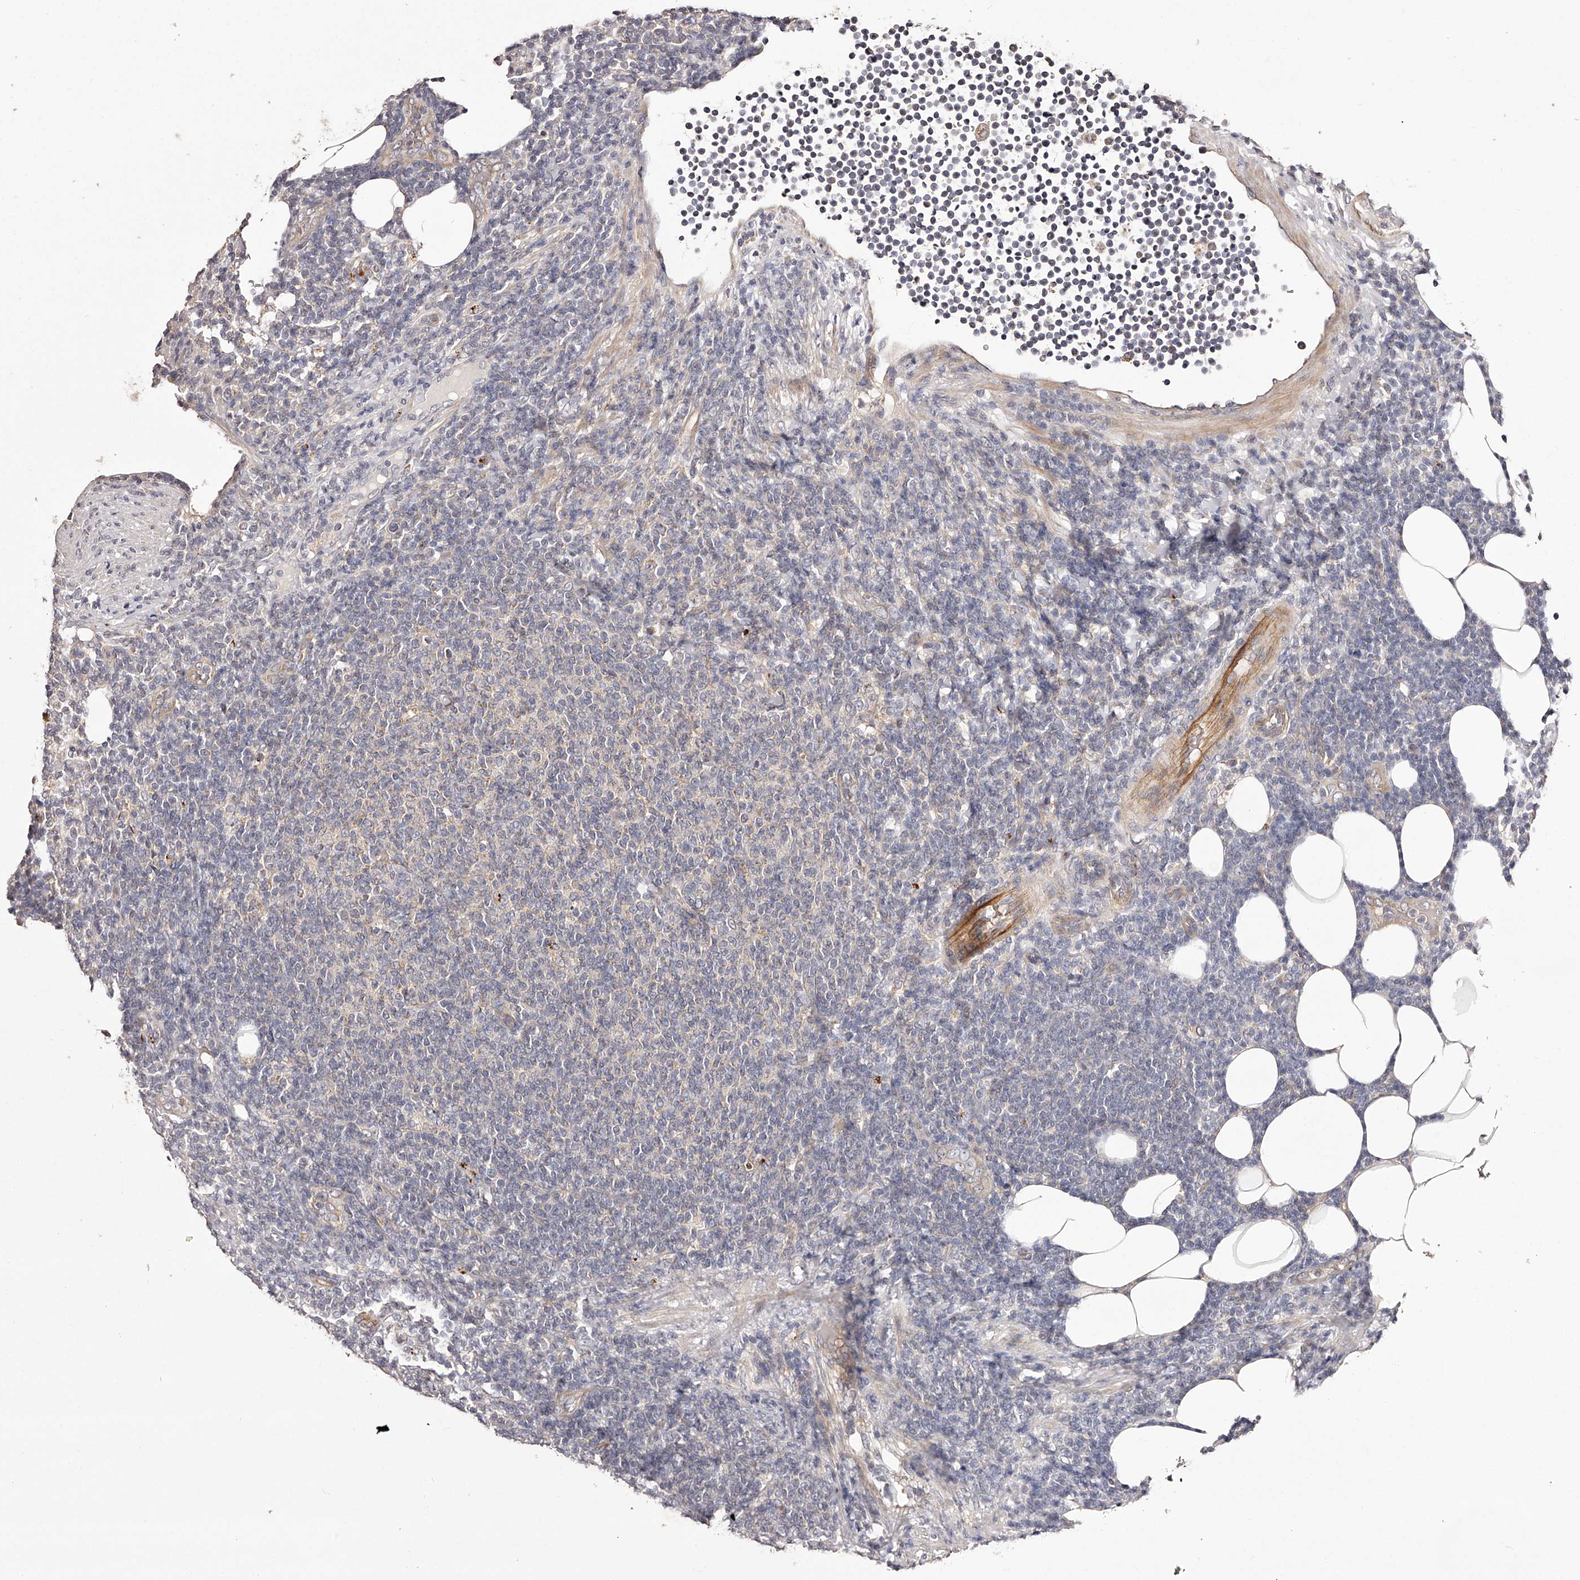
{"staining": {"intensity": "weak", "quantity": "<25%", "location": "cytoplasmic/membranous"}, "tissue": "lymphoma", "cell_type": "Tumor cells", "image_type": "cancer", "snomed": [{"axis": "morphology", "description": "Malignant lymphoma, non-Hodgkin's type, Low grade"}, {"axis": "topography", "description": "Lymph node"}], "caption": "Tumor cells show no significant positivity in lymphoma.", "gene": "ODF2L", "patient": {"sex": "male", "age": 66}}